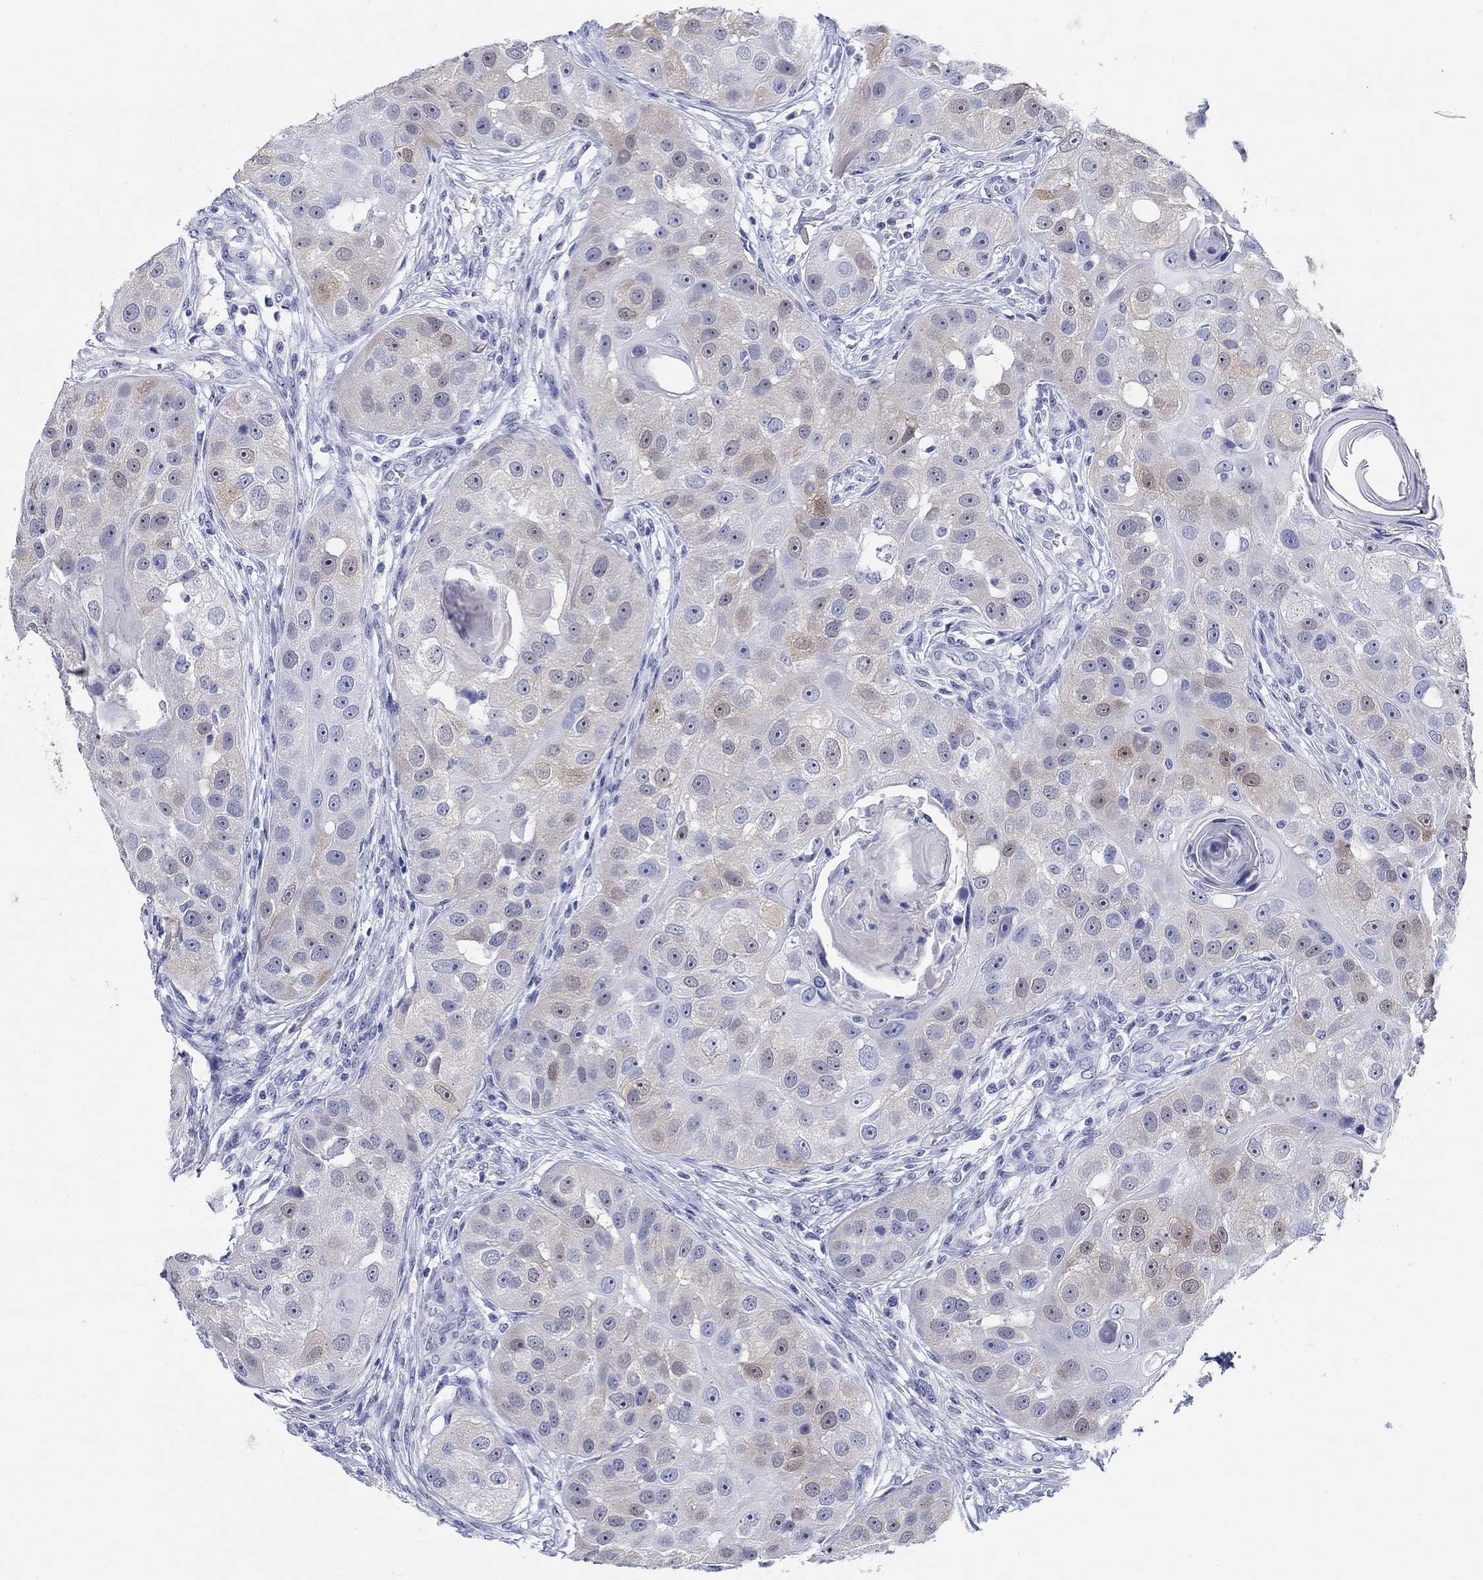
{"staining": {"intensity": "negative", "quantity": "none", "location": "none"}, "tissue": "head and neck cancer", "cell_type": "Tumor cells", "image_type": "cancer", "snomed": [{"axis": "morphology", "description": "Normal tissue, NOS"}, {"axis": "morphology", "description": "Squamous cell carcinoma, NOS"}, {"axis": "topography", "description": "Skeletal muscle"}, {"axis": "topography", "description": "Head-Neck"}], "caption": "An immunohistochemistry image of head and neck cancer (squamous cell carcinoma) is shown. There is no staining in tumor cells of head and neck cancer (squamous cell carcinoma). (Brightfield microscopy of DAB (3,3'-diaminobenzidine) immunohistochemistry (IHC) at high magnification).", "gene": "AKR1C2", "patient": {"sex": "male", "age": 51}}